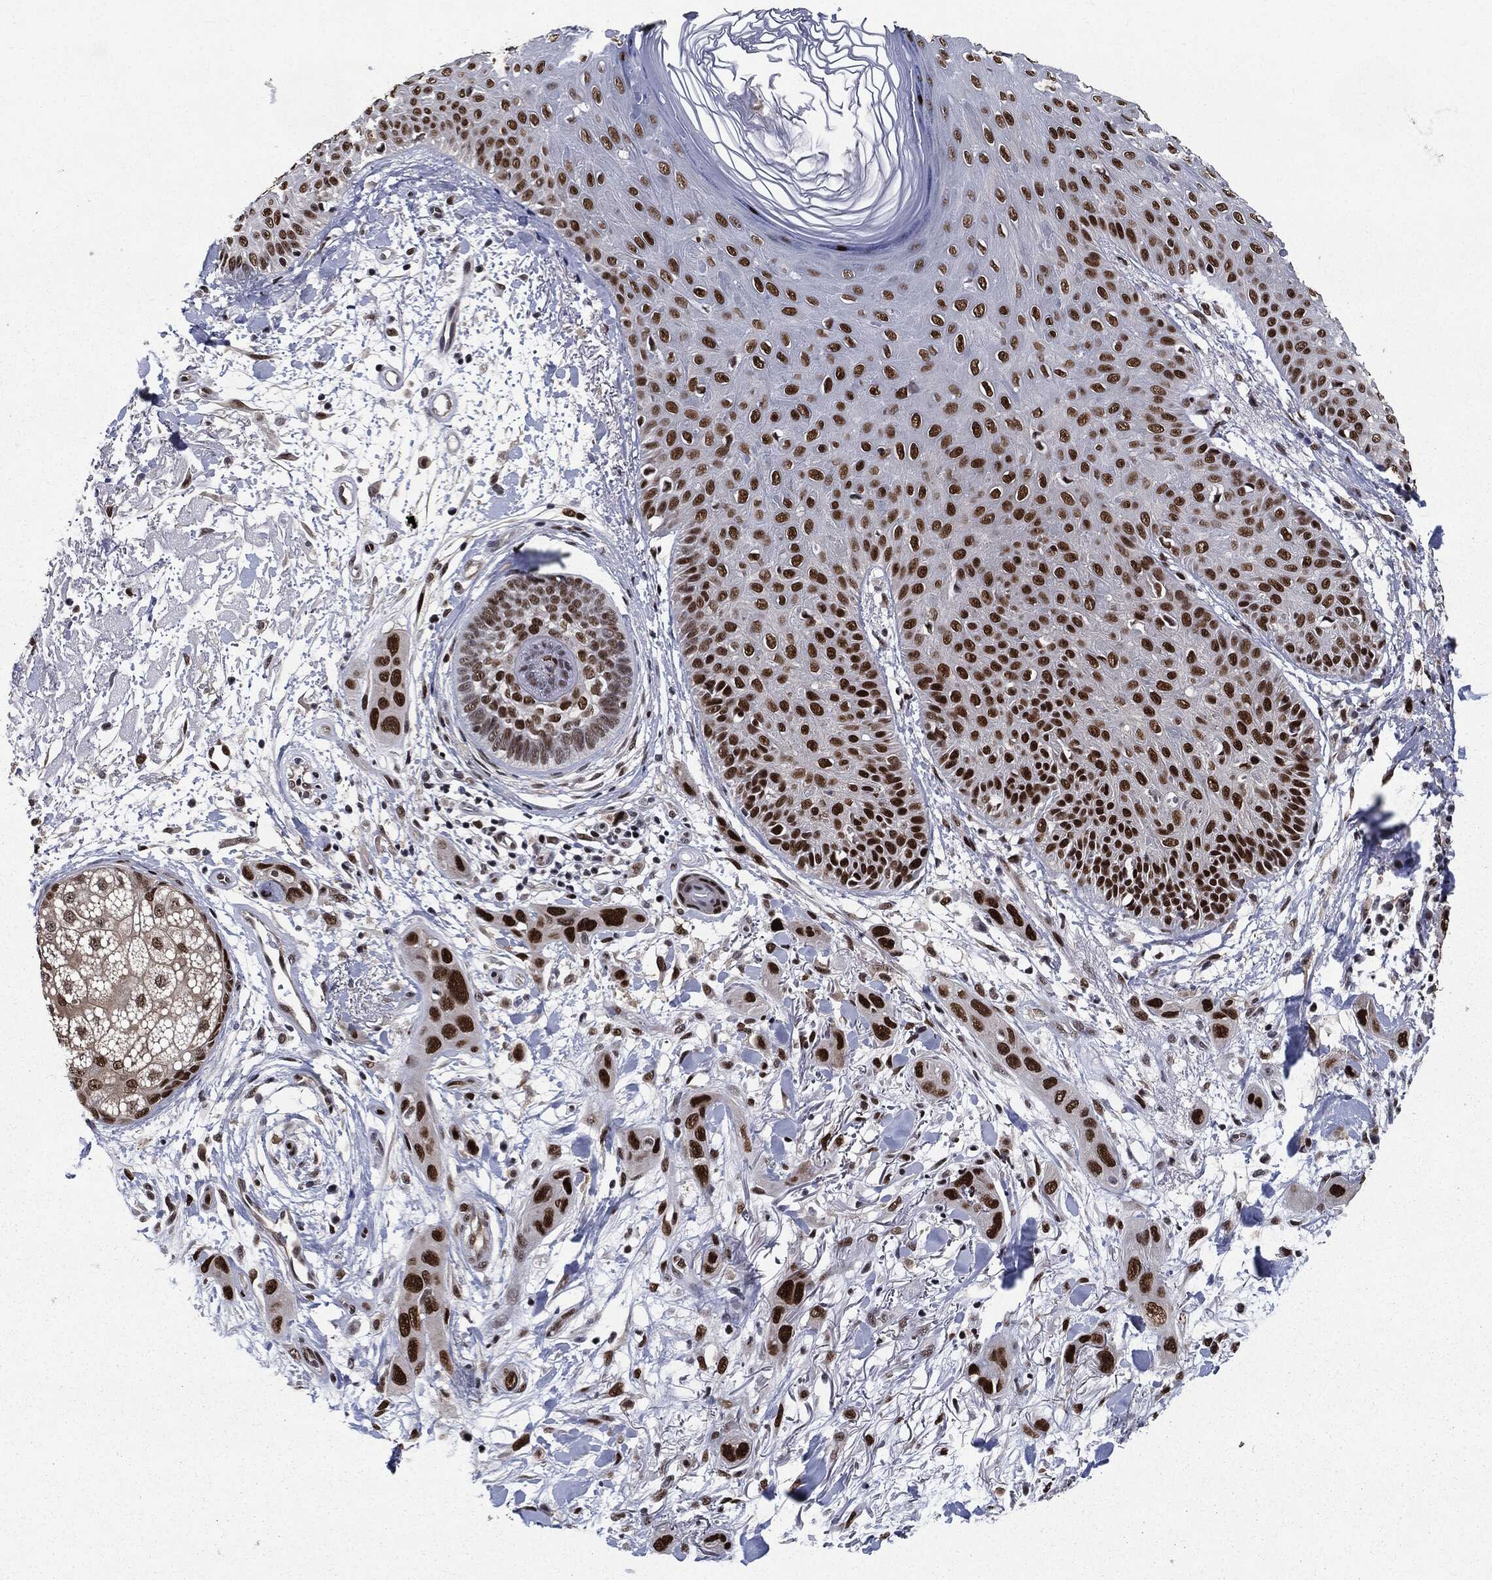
{"staining": {"intensity": "strong", "quantity": ">75%", "location": "nuclear"}, "tissue": "skin cancer", "cell_type": "Tumor cells", "image_type": "cancer", "snomed": [{"axis": "morphology", "description": "Squamous cell carcinoma, NOS"}, {"axis": "topography", "description": "Skin"}], "caption": "High-magnification brightfield microscopy of squamous cell carcinoma (skin) stained with DAB (brown) and counterstained with hematoxylin (blue). tumor cells exhibit strong nuclear positivity is seen in about>75% of cells.", "gene": "JUN", "patient": {"sex": "male", "age": 78}}